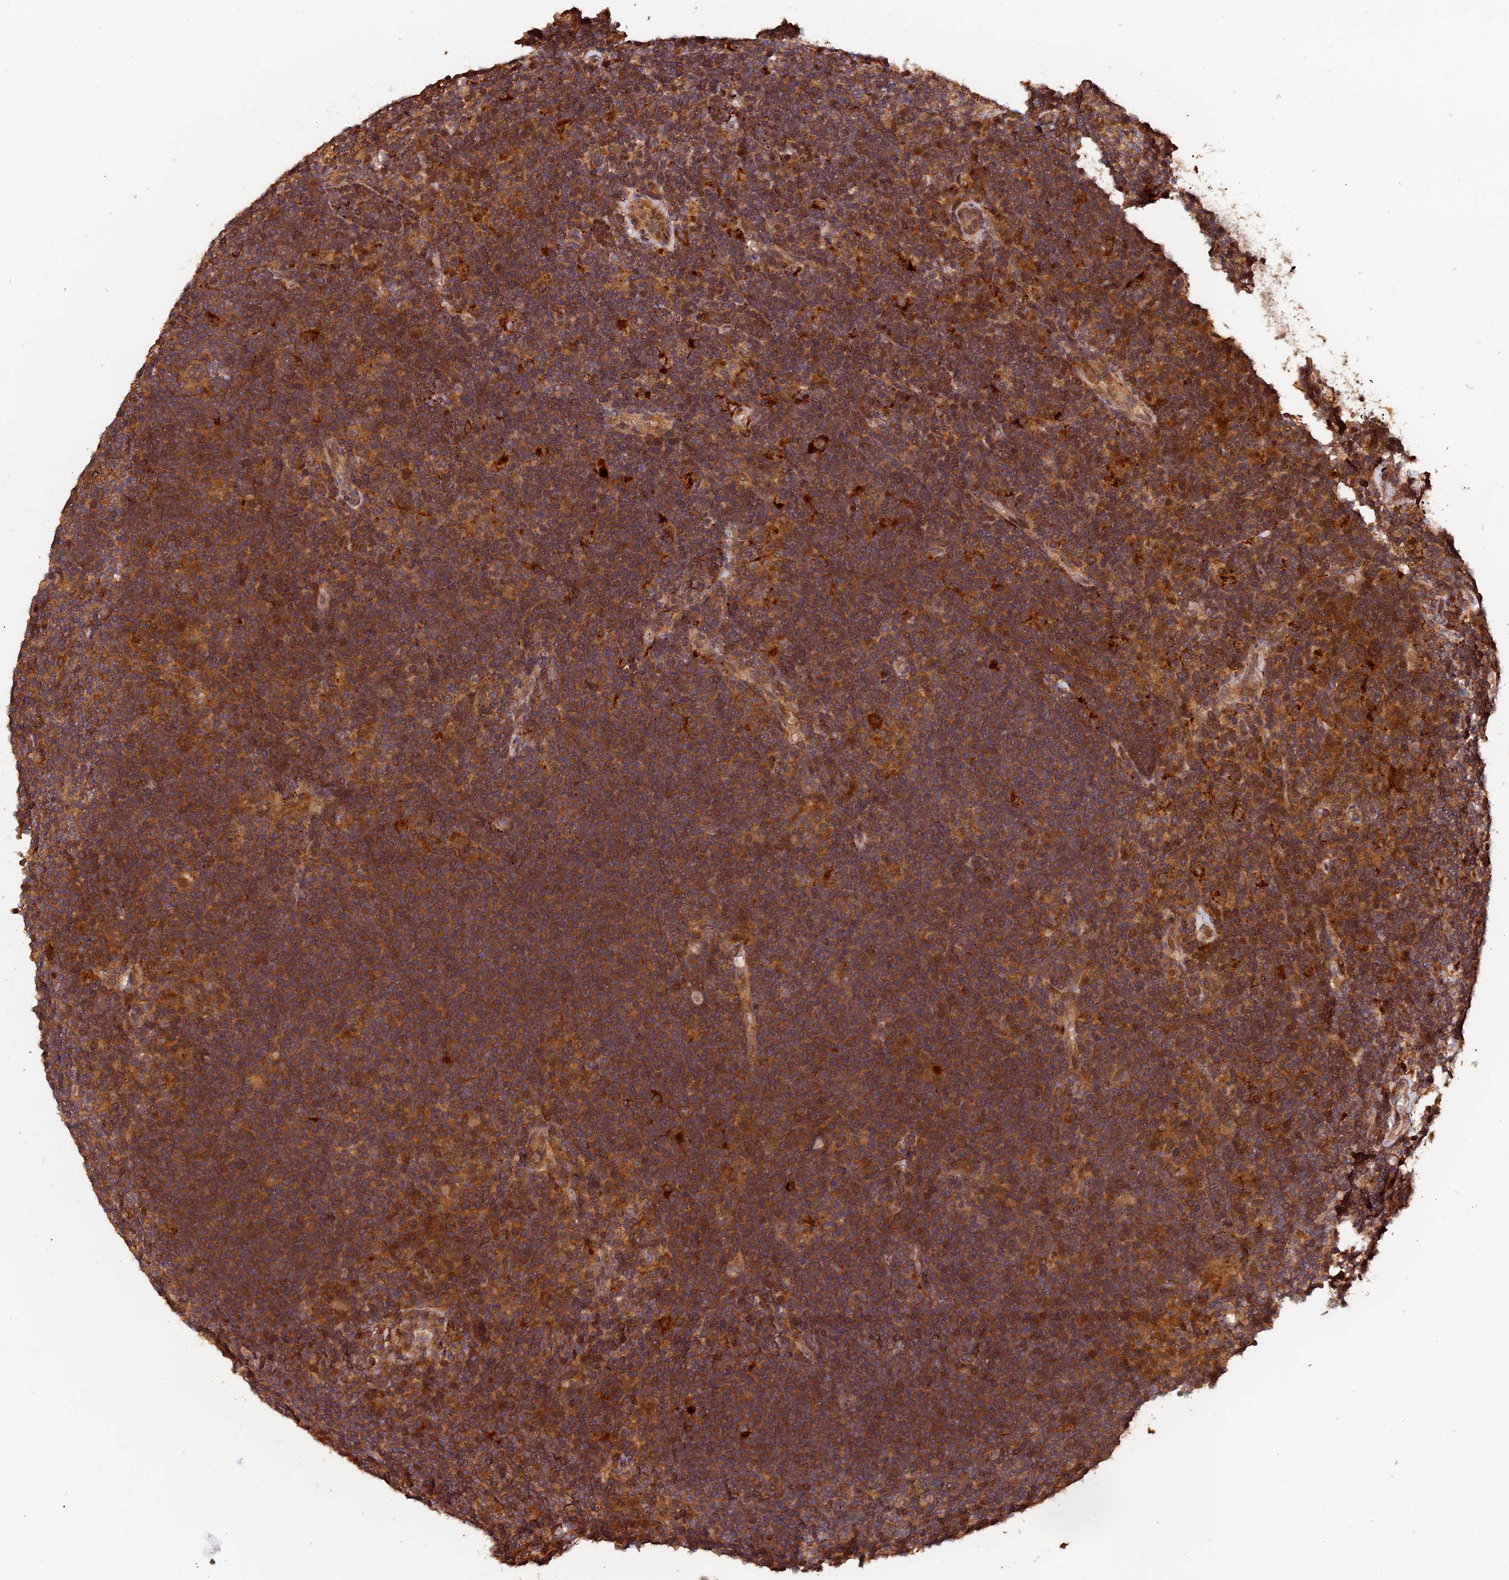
{"staining": {"intensity": "moderate", "quantity": ">75%", "location": "cytoplasmic/membranous"}, "tissue": "lymphoma", "cell_type": "Tumor cells", "image_type": "cancer", "snomed": [{"axis": "morphology", "description": "Hodgkin's disease, NOS"}, {"axis": "topography", "description": "Lymph node"}], "caption": "Immunohistochemical staining of human Hodgkin's disease displays moderate cytoplasmic/membranous protein positivity in about >75% of tumor cells.", "gene": "MMP15", "patient": {"sex": "female", "age": 57}}